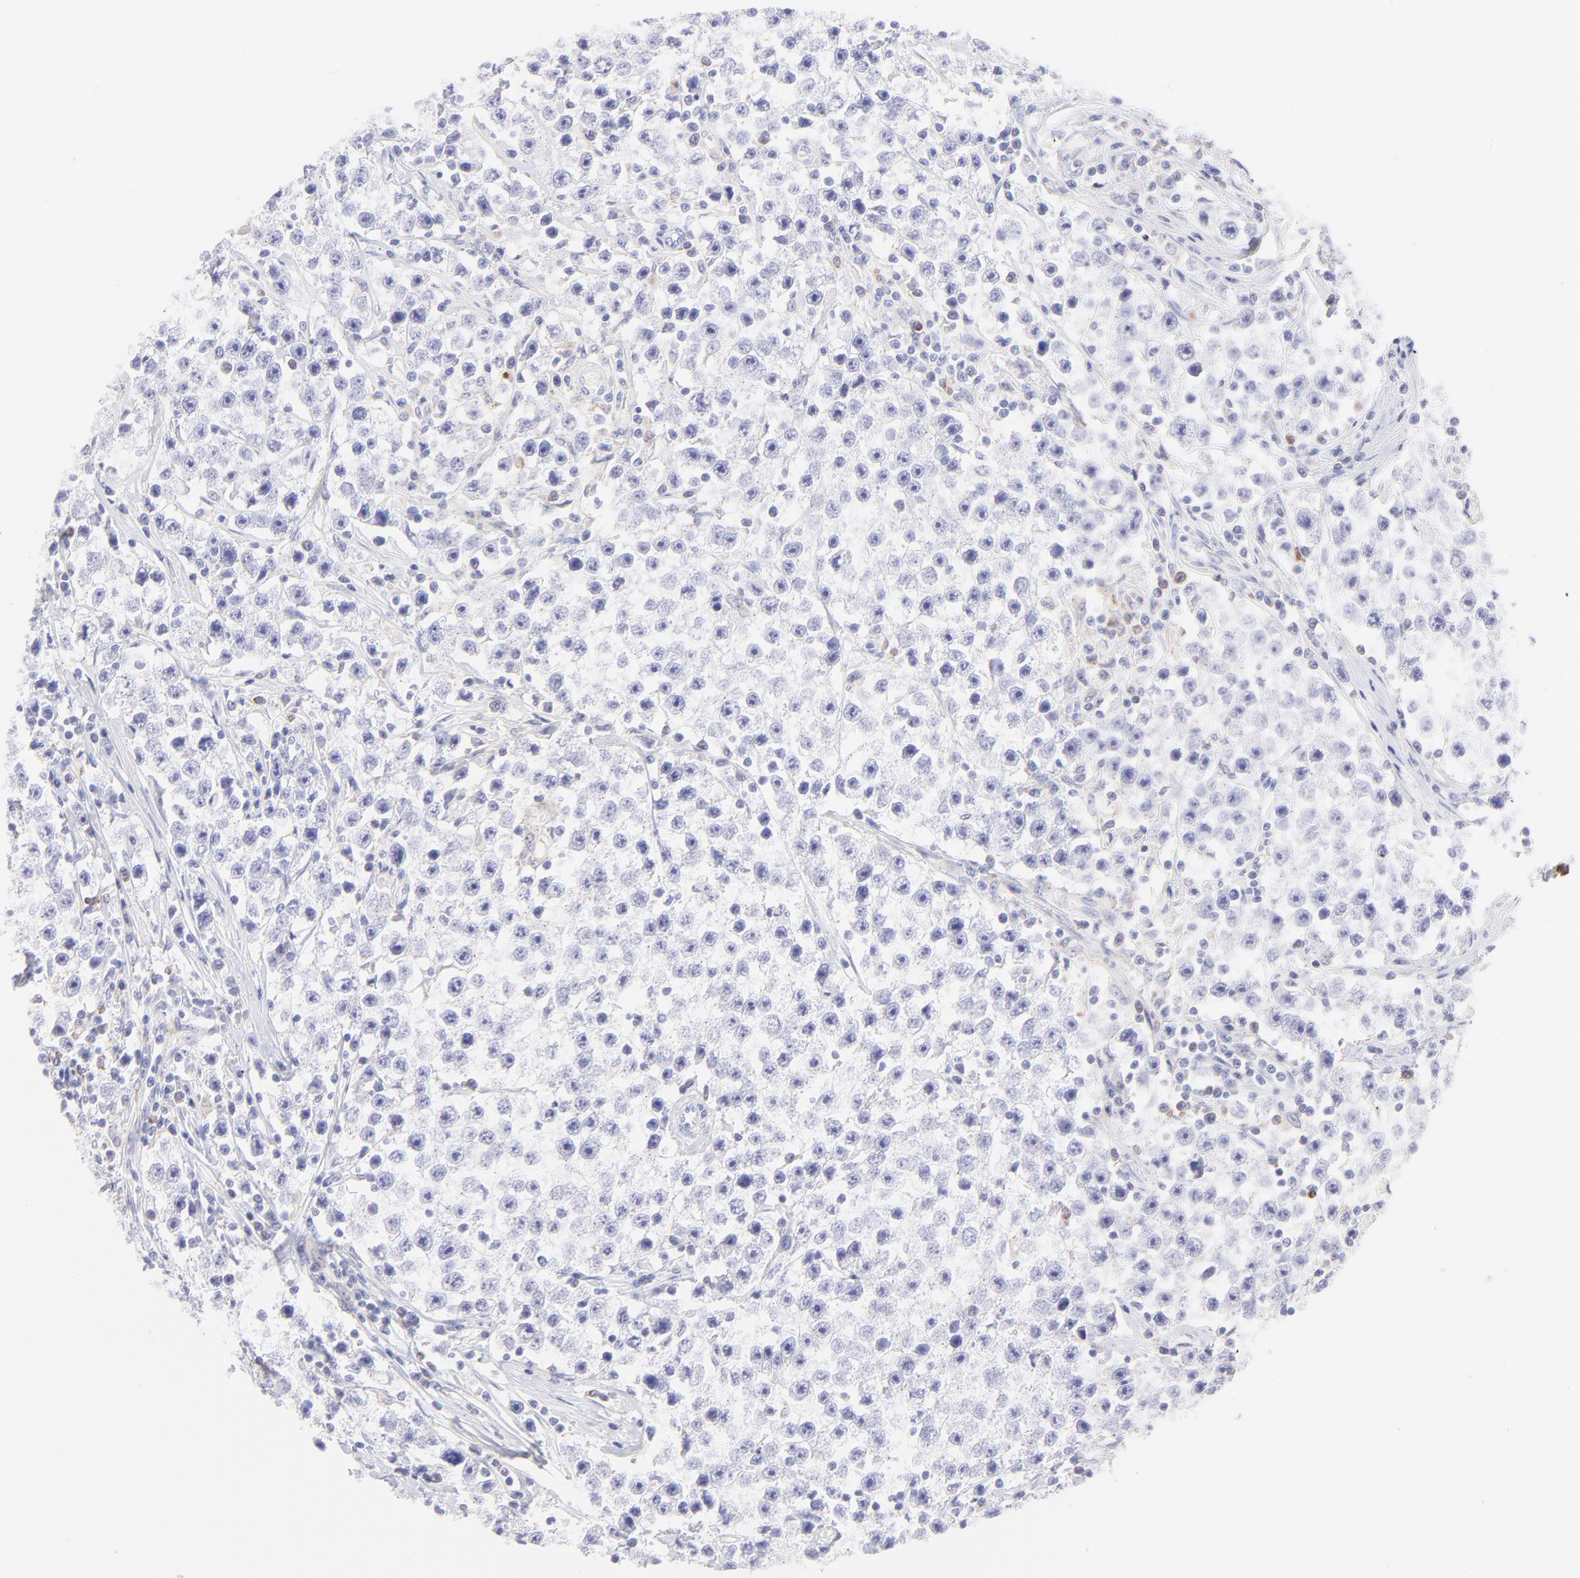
{"staining": {"intensity": "negative", "quantity": "none", "location": "none"}, "tissue": "testis cancer", "cell_type": "Tumor cells", "image_type": "cancer", "snomed": [{"axis": "morphology", "description": "Seminoma, NOS"}, {"axis": "topography", "description": "Testis"}], "caption": "Seminoma (testis) was stained to show a protein in brown. There is no significant expression in tumor cells.", "gene": "IRAG2", "patient": {"sex": "male", "age": 35}}